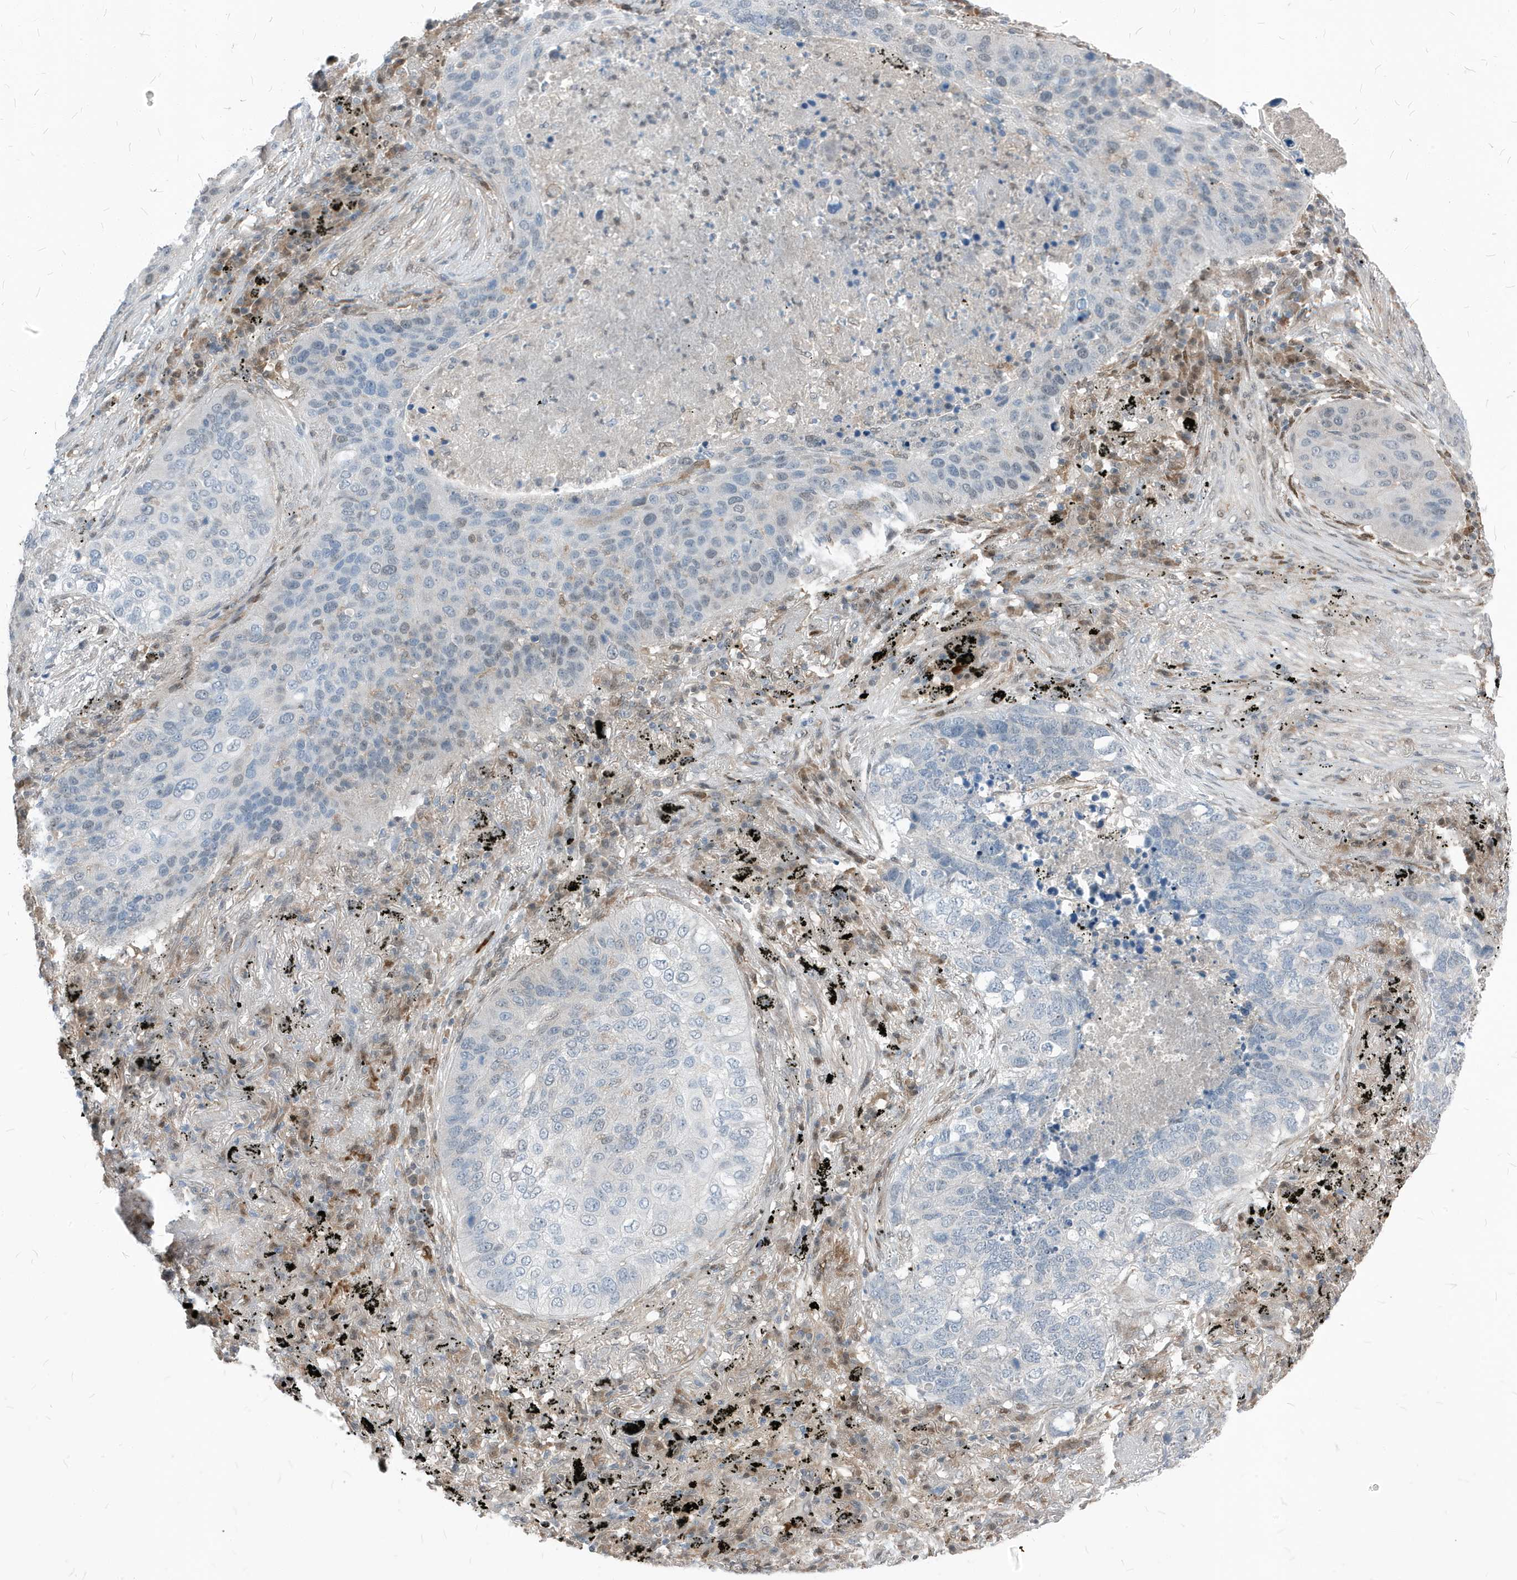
{"staining": {"intensity": "negative", "quantity": "none", "location": "none"}, "tissue": "lung cancer", "cell_type": "Tumor cells", "image_type": "cancer", "snomed": [{"axis": "morphology", "description": "Squamous cell carcinoma, NOS"}, {"axis": "topography", "description": "Lung"}], "caption": "Lung squamous cell carcinoma was stained to show a protein in brown. There is no significant expression in tumor cells.", "gene": "NCOA7", "patient": {"sex": "female", "age": 63}}